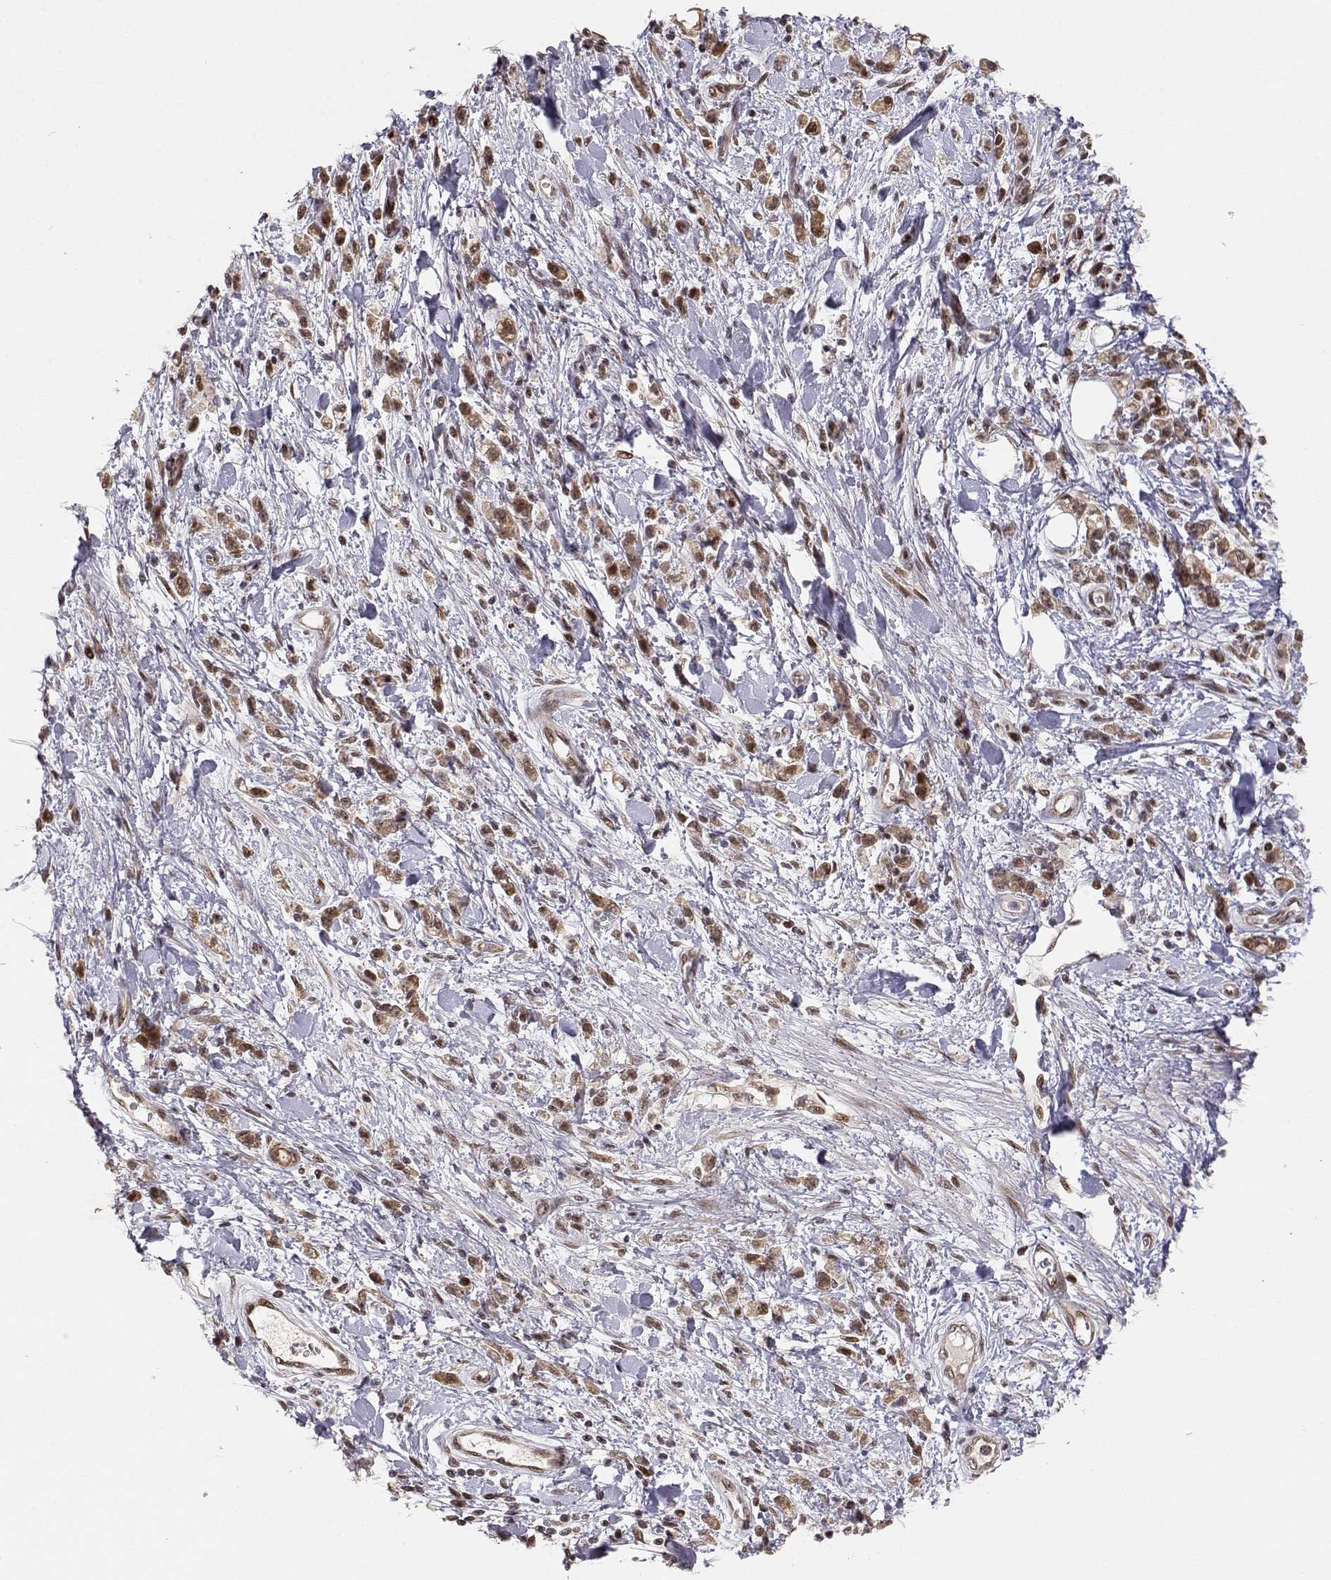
{"staining": {"intensity": "strong", "quantity": ">75%", "location": "cytoplasmic/membranous,nuclear"}, "tissue": "stomach cancer", "cell_type": "Tumor cells", "image_type": "cancer", "snomed": [{"axis": "morphology", "description": "Adenocarcinoma, NOS"}, {"axis": "topography", "description": "Stomach"}], "caption": "Protein expression analysis of stomach cancer (adenocarcinoma) shows strong cytoplasmic/membranous and nuclear staining in approximately >75% of tumor cells.", "gene": "BRCA1", "patient": {"sex": "male", "age": 77}}